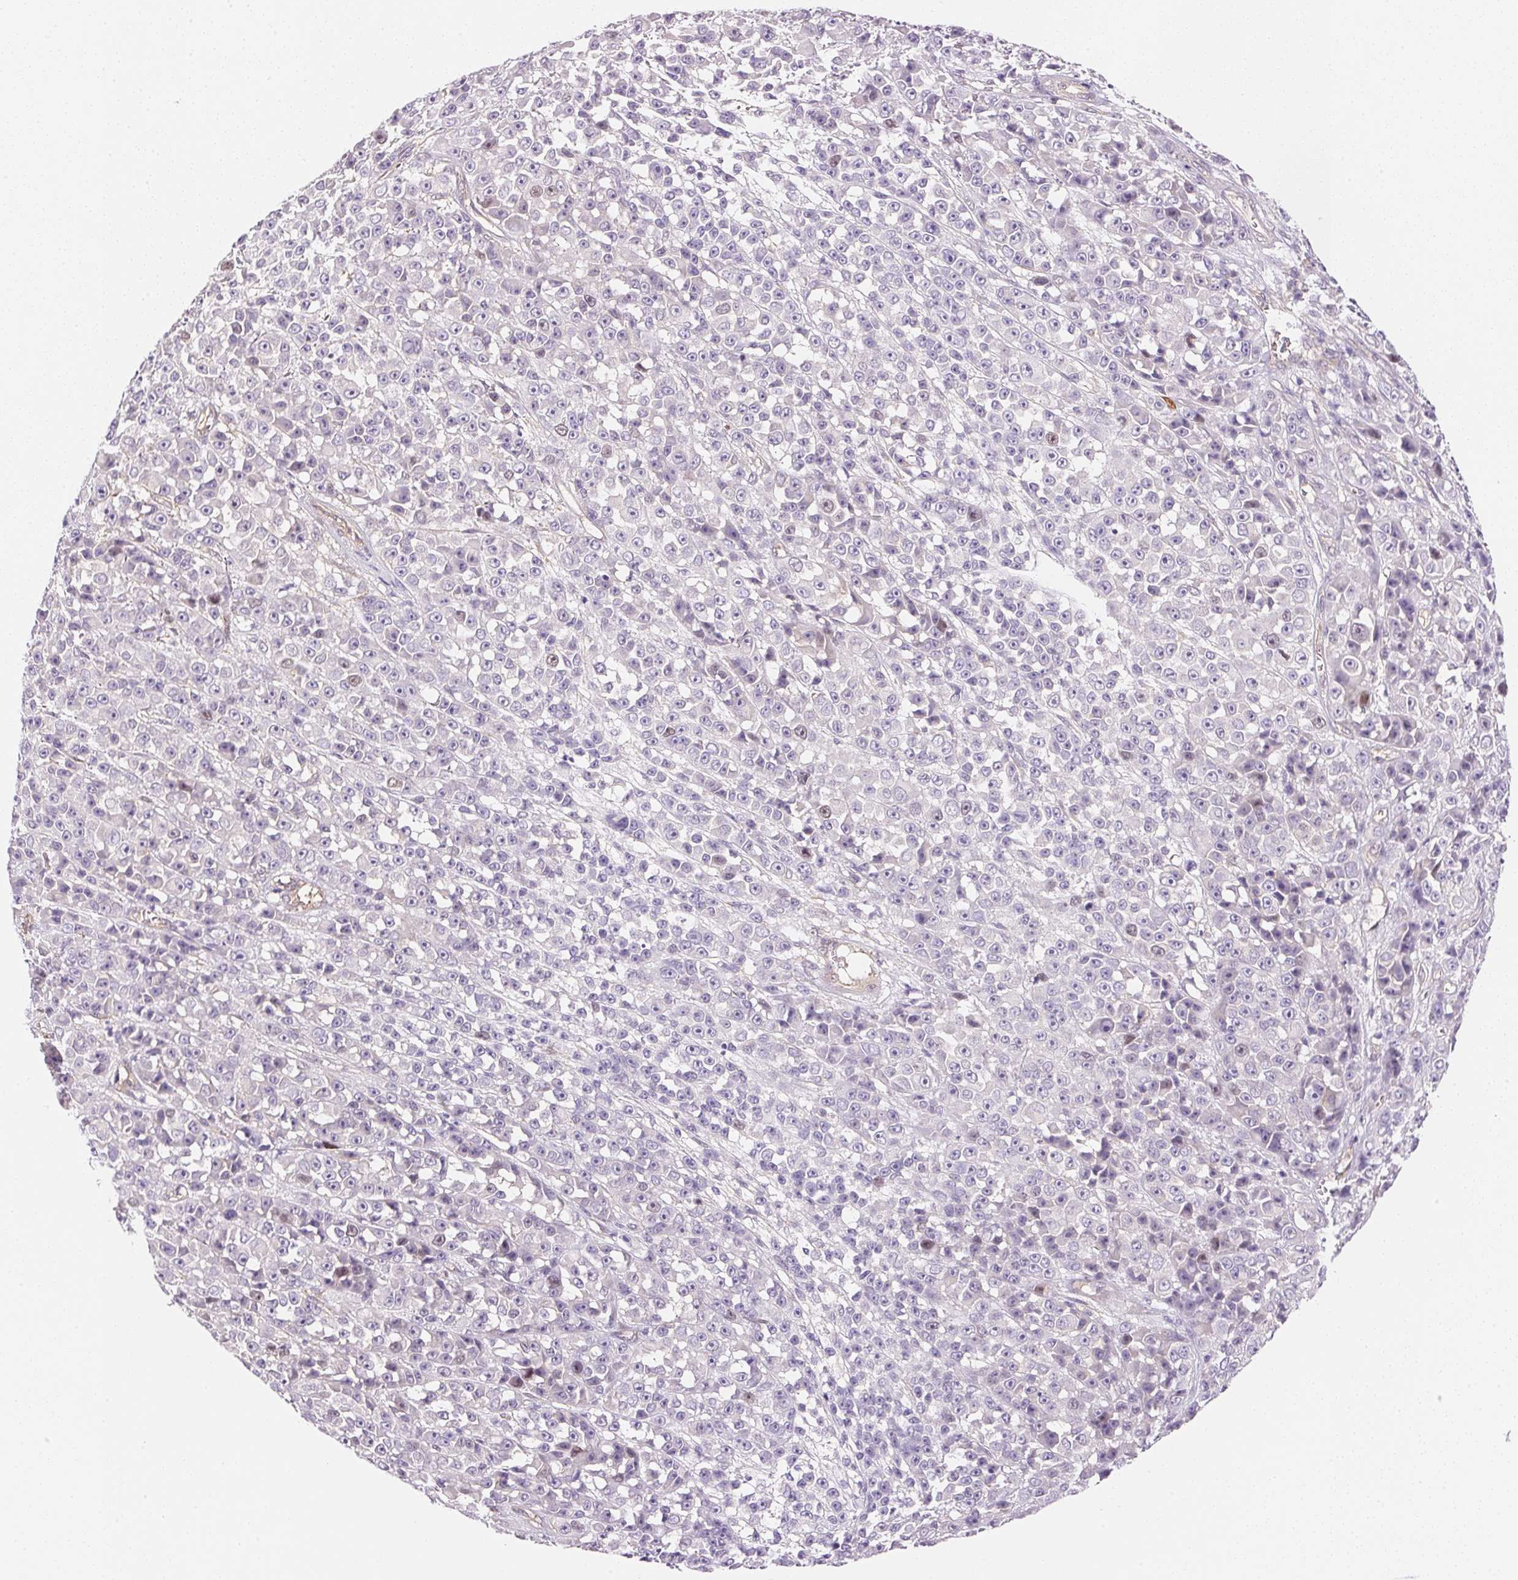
{"staining": {"intensity": "negative", "quantity": "none", "location": "none"}, "tissue": "melanoma", "cell_type": "Tumor cells", "image_type": "cancer", "snomed": [{"axis": "morphology", "description": "Malignant melanoma, NOS"}, {"axis": "topography", "description": "Skin"}, {"axis": "topography", "description": "Skin of back"}], "caption": "The micrograph exhibits no staining of tumor cells in malignant melanoma.", "gene": "SMTN", "patient": {"sex": "male", "age": 91}}